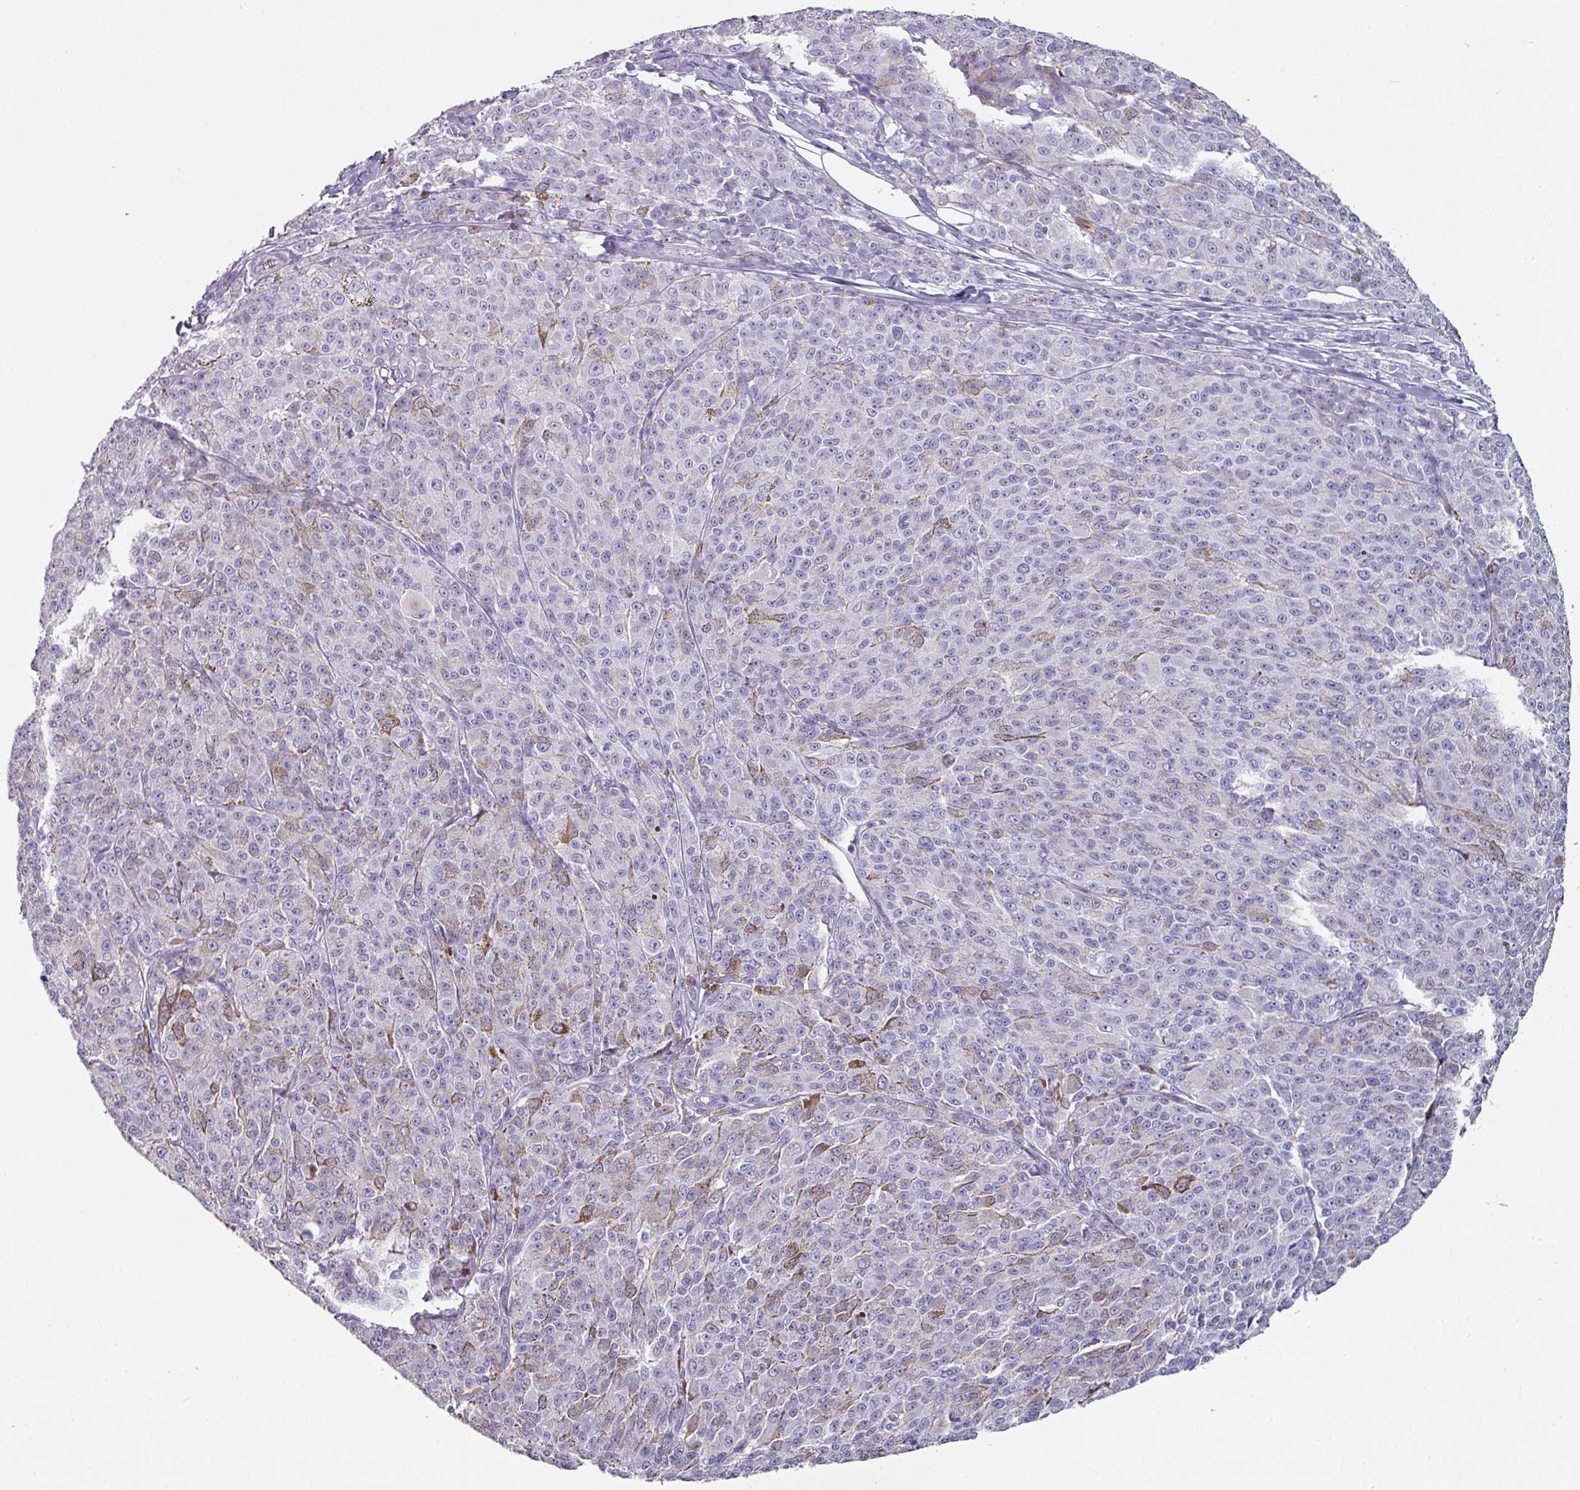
{"staining": {"intensity": "negative", "quantity": "none", "location": "none"}, "tissue": "melanoma", "cell_type": "Tumor cells", "image_type": "cancer", "snomed": [{"axis": "morphology", "description": "Malignant melanoma, NOS"}, {"axis": "topography", "description": "Skin"}], "caption": "An immunohistochemistry (IHC) histopathology image of malignant melanoma is shown. There is no staining in tumor cells of malignant melanoma.", "gene": "SLC17A7", "patient": {"sex": "female", "age": 52}}